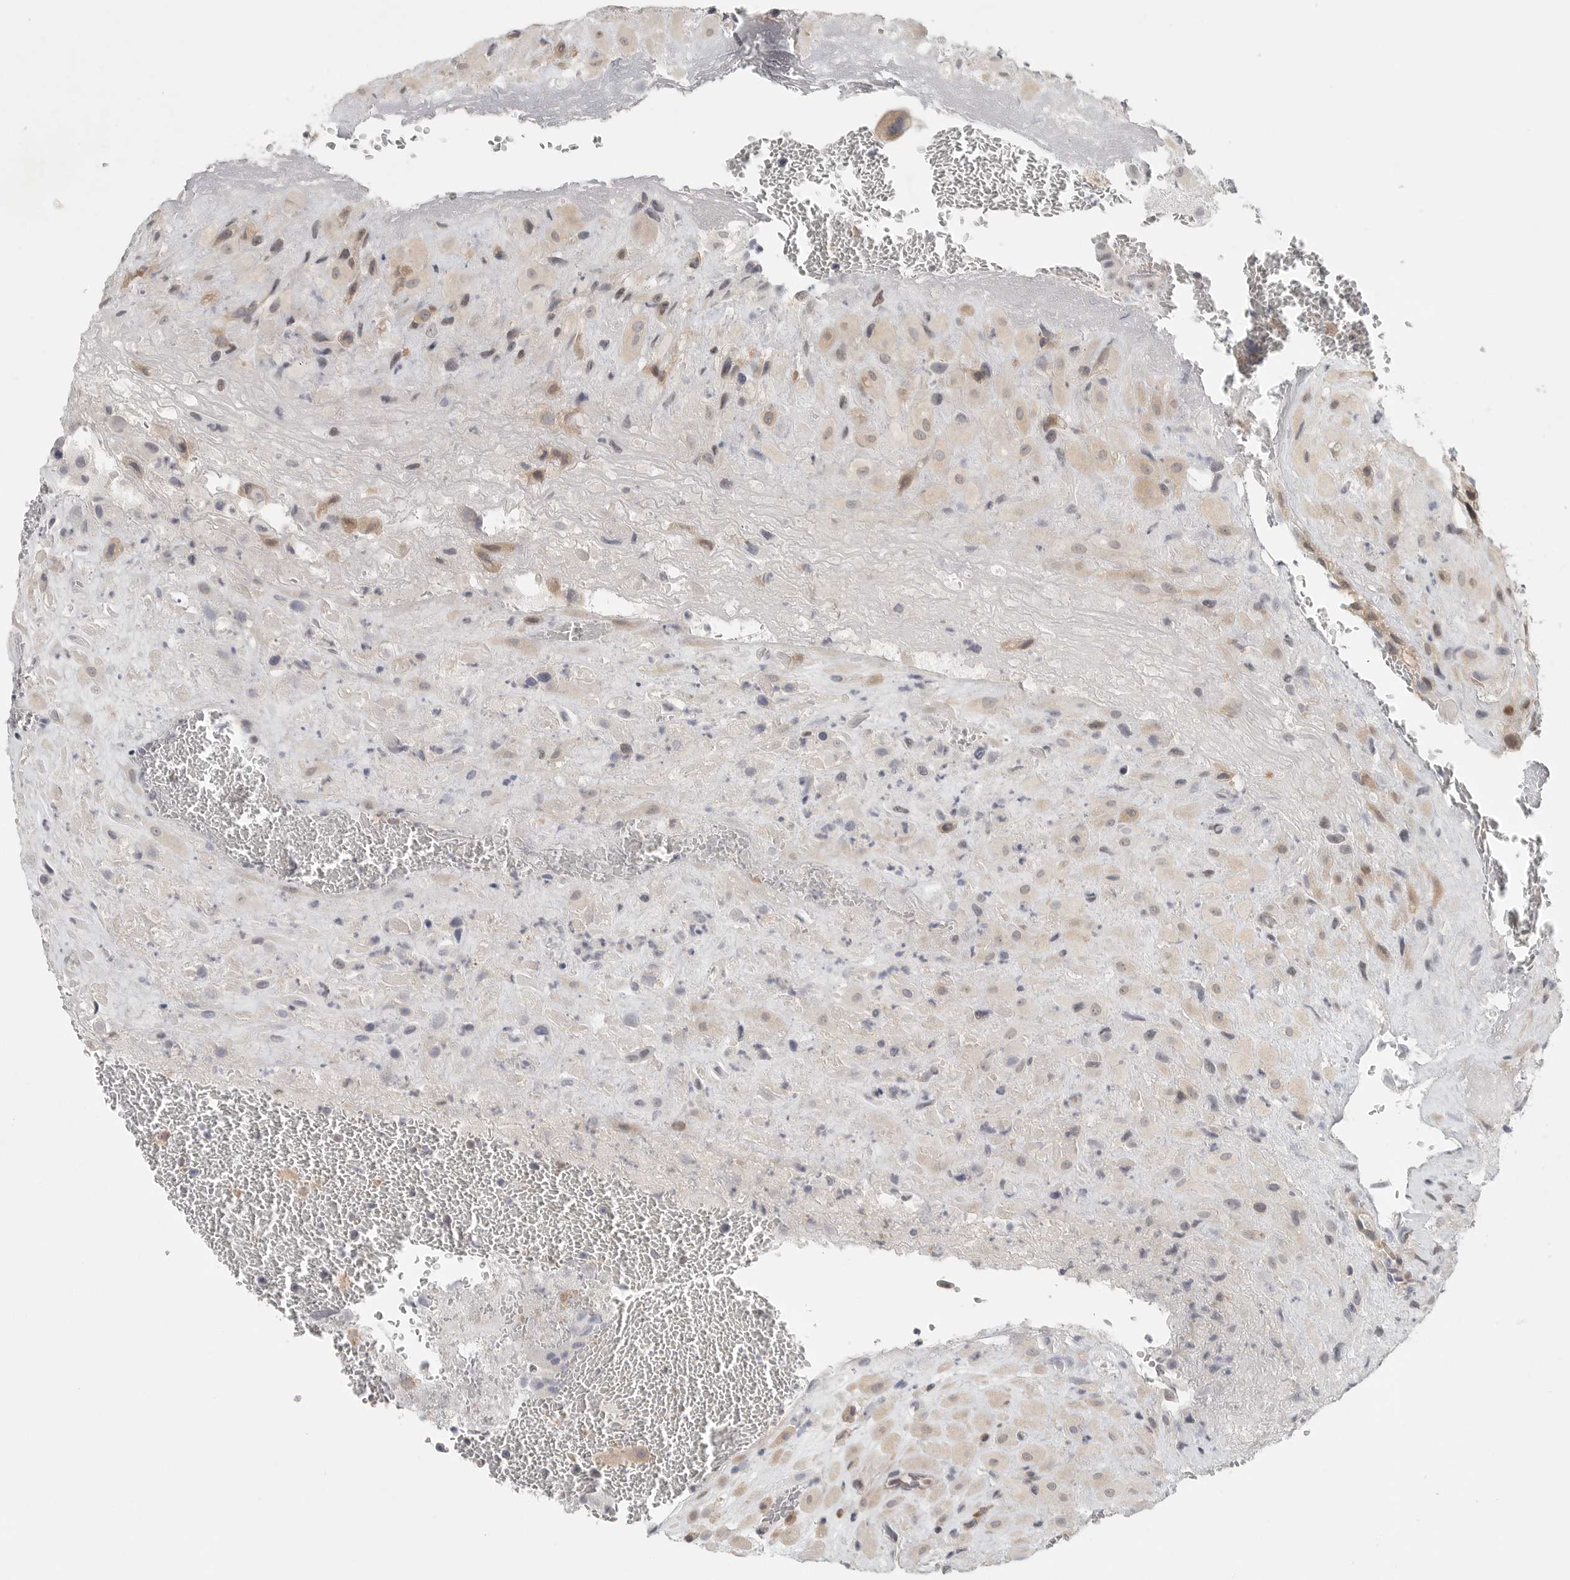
{"staining": {"intensity": "weak", "quantity": "25%-75%", "location": "cytoplasmic/membranous,nuclear"}, "tissue": "placenta", "cell_type": "Decidual cells", "image_type": "normal", "snomed": [{"axis": "morphology", "description": "Normal tissue, NOS"}, {"axis": "topography", "description": "Placenta"}], "caption": "Unremarkable placenta was stained to show a protein in brown. There is low levels of weak cytoplasmic/membranous,nuclear expression in about 25%-75% of decidual cells. Using DAB (brown) and hematoxylin (blue) stains, captured at high magnification using brightfield microscopy.", "gene": "HDAC6", "patient": {"sex": "female", "age": 35}}